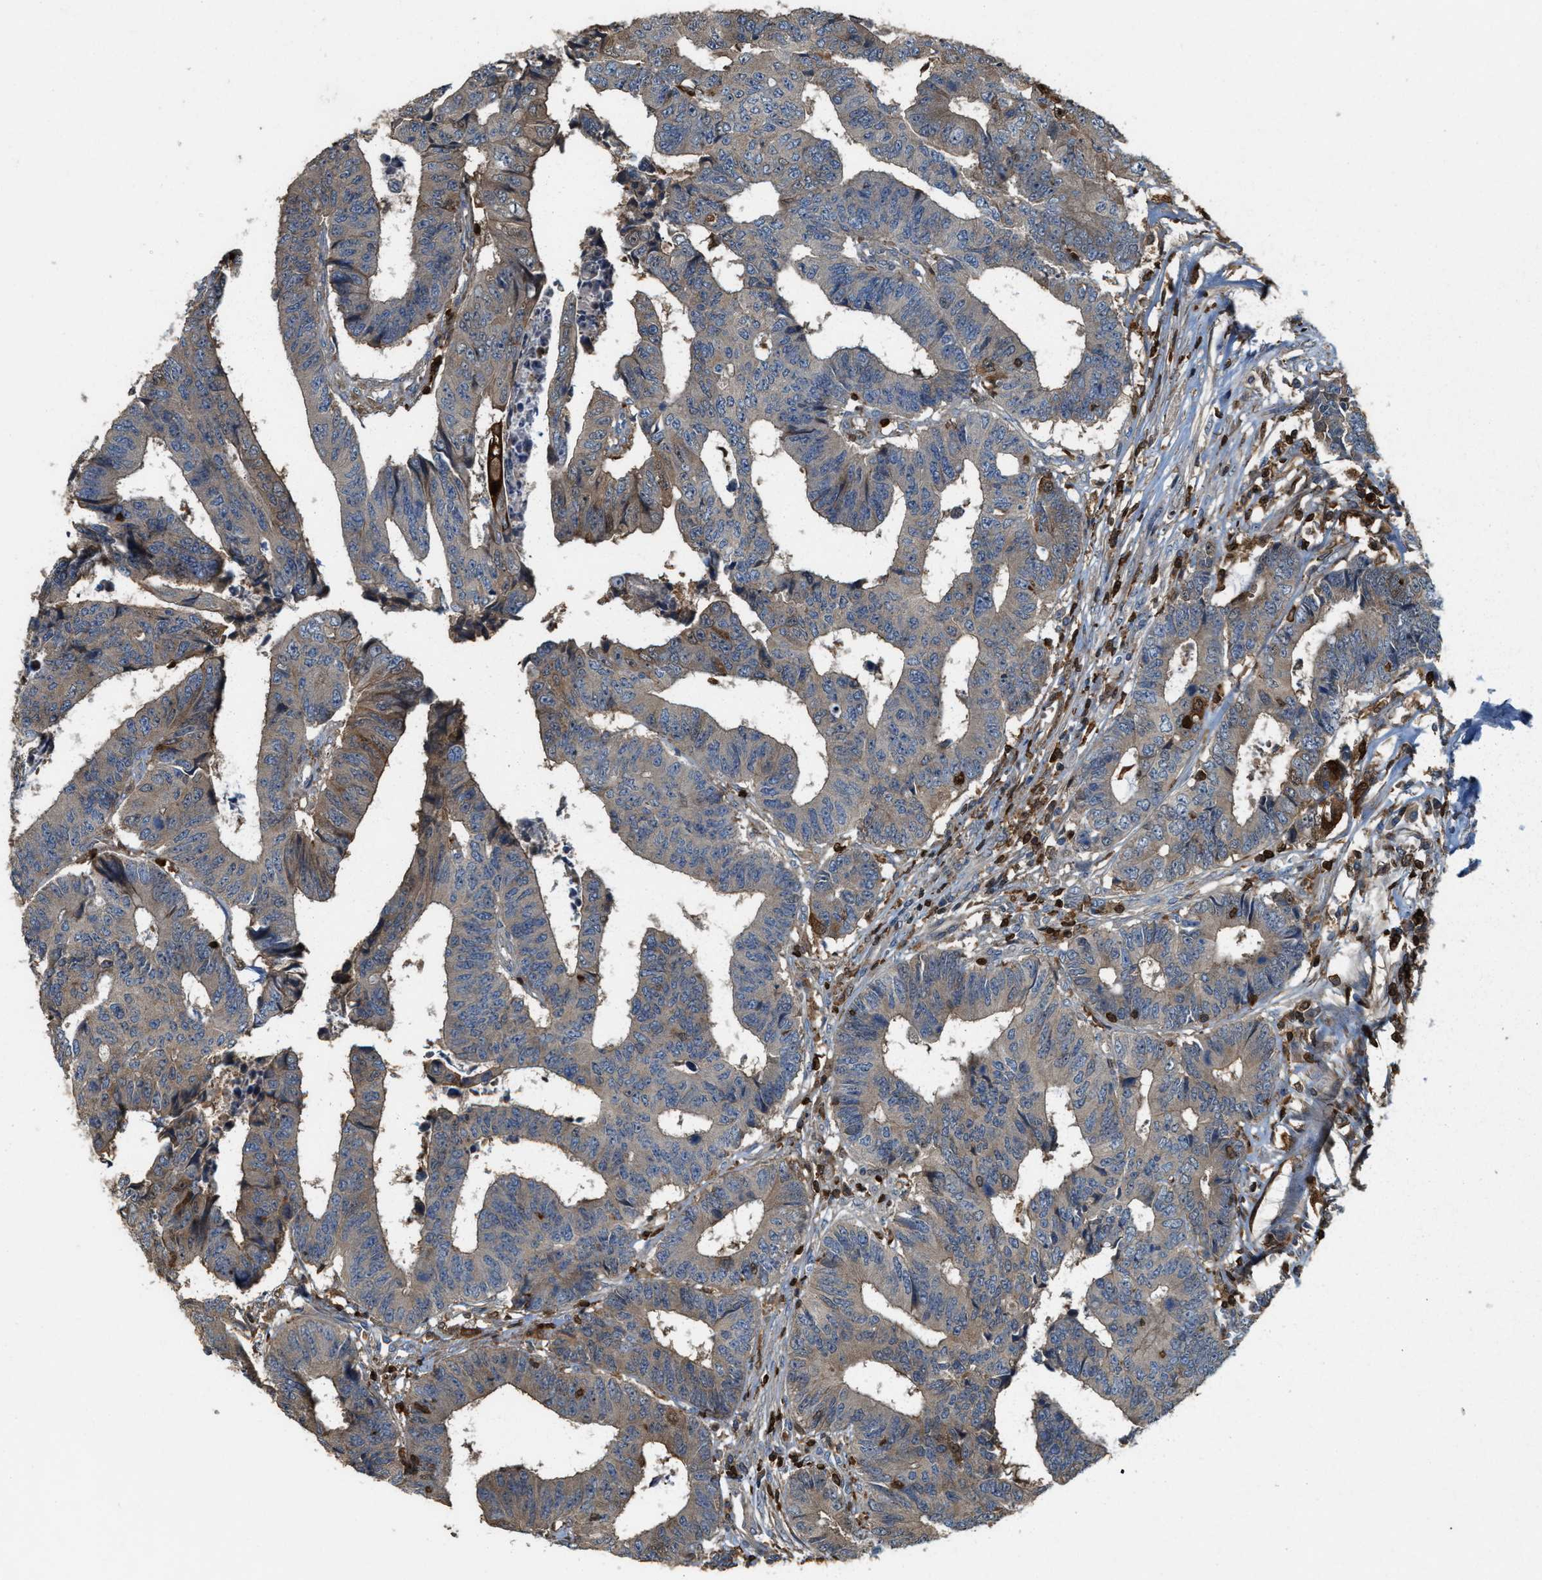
{"staining": {"intensity": "weak", "quantity": "25%-75%", "location": "cytoplasmic/membranous"}, "tissue": "colorectal cancer", "cell_type": "Tumor cells", "image_type": "cancer", "snomed": [{"axis": "morphology", "description": "Adenocarcinoma, NOS"}, {"axis": "topography", "description": "Rectum"}], "caption": "An image of colorectal cancer stained for a protein displays weak cytoplasmic/membranous brown staining in tumor cells.", "gene": "SERPINB5", "patient": {"sex": "male", "age": 84}}